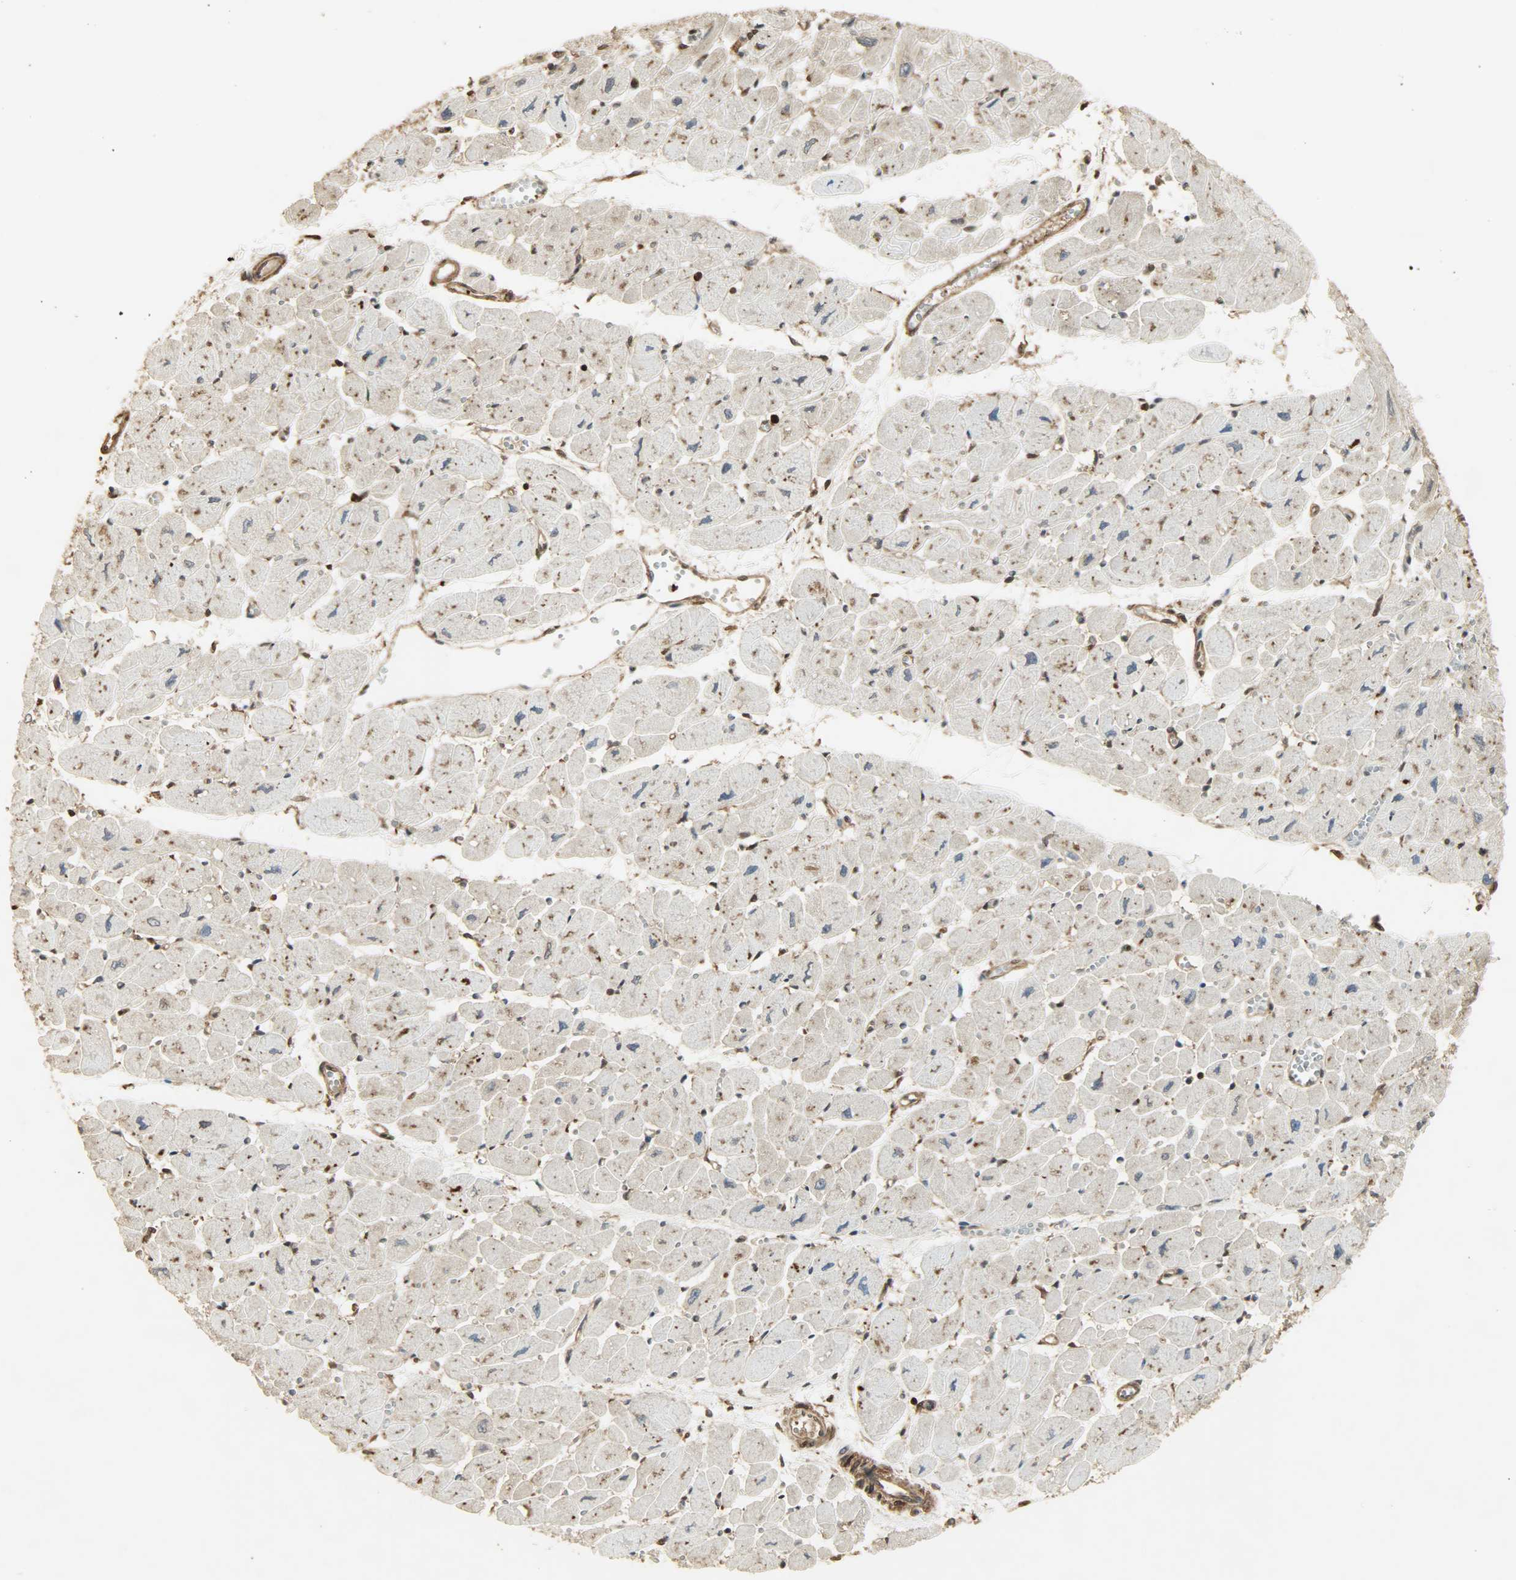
{"staining": {"intensity": "moderate", "quantity": "25%-75%", "location": "cytoplasmic/membranous"}, "tissue": "heart muscle", "cell_type": "Cardiomyocytes", "image_type": "normal", "snomed": [{"axis": "morphology", "description": "Normal tissue, NOS"}, {"axis": "topography", "description": "Heart"}], "caption": "A brown stain shows moderate cytoplasmic/membranous staining of a protein in cardiomyocytes of benign heart muscle.", "gene": "YWHAZ", "patient": {"sex": "female", "age": 54}}